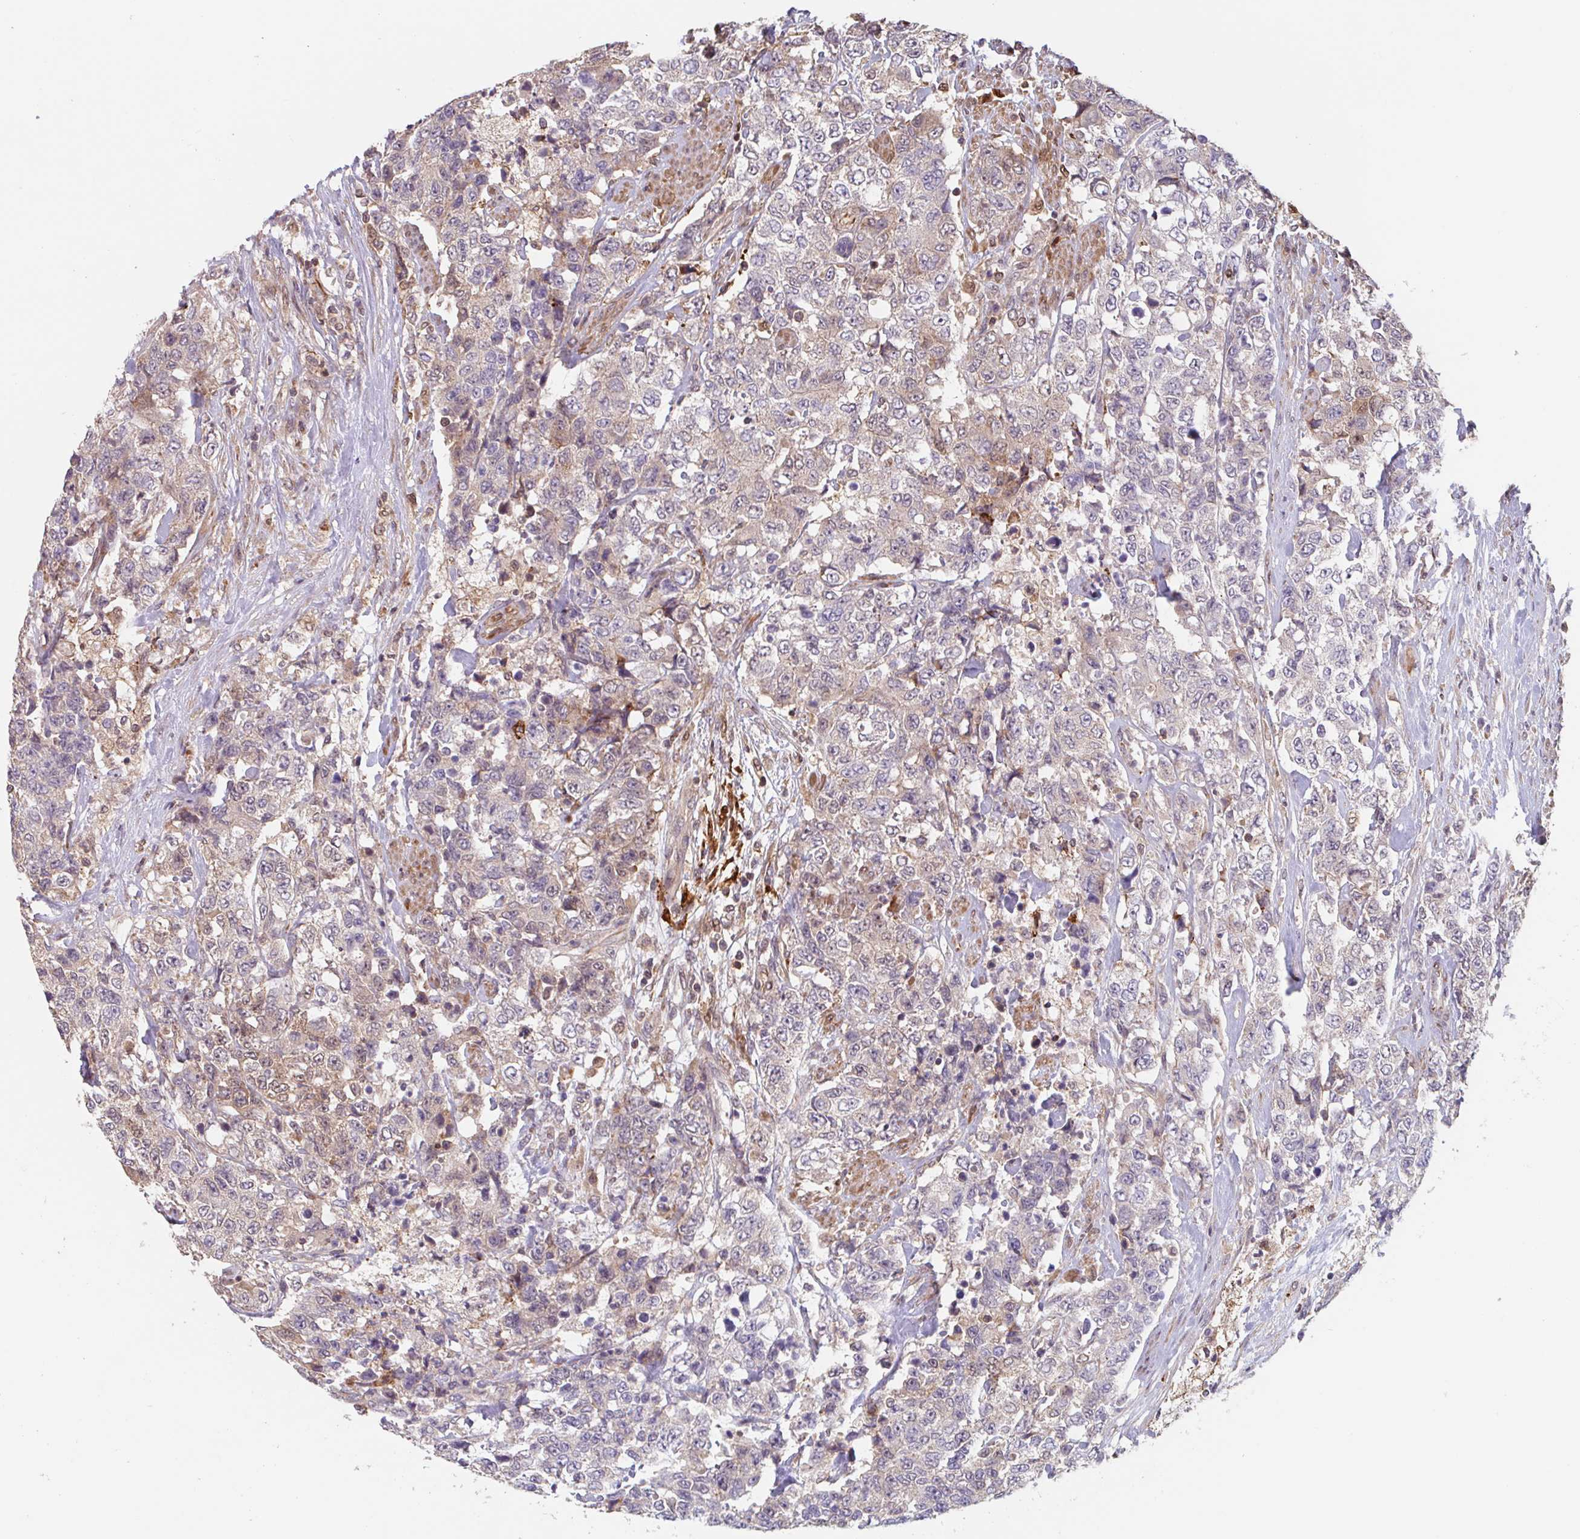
{"staining": {"intensity": "weak", "quantity": "<25%", "location": "nuclear"}, "tissue": "urothelial cancer", "cell_type": "Tumor cells", "image_type": "cancer", "snomed": [{"axis": "morphology", "description": "Urothelial carcinoma, High grade"}, {"axis": "topography", "description": "Urinary bladder"}], "caption": "Tumor cells show no significant protein staining in urothelial cancer.", "gene": "NUB1", "patient": {"sex": "female", "age": 78}}